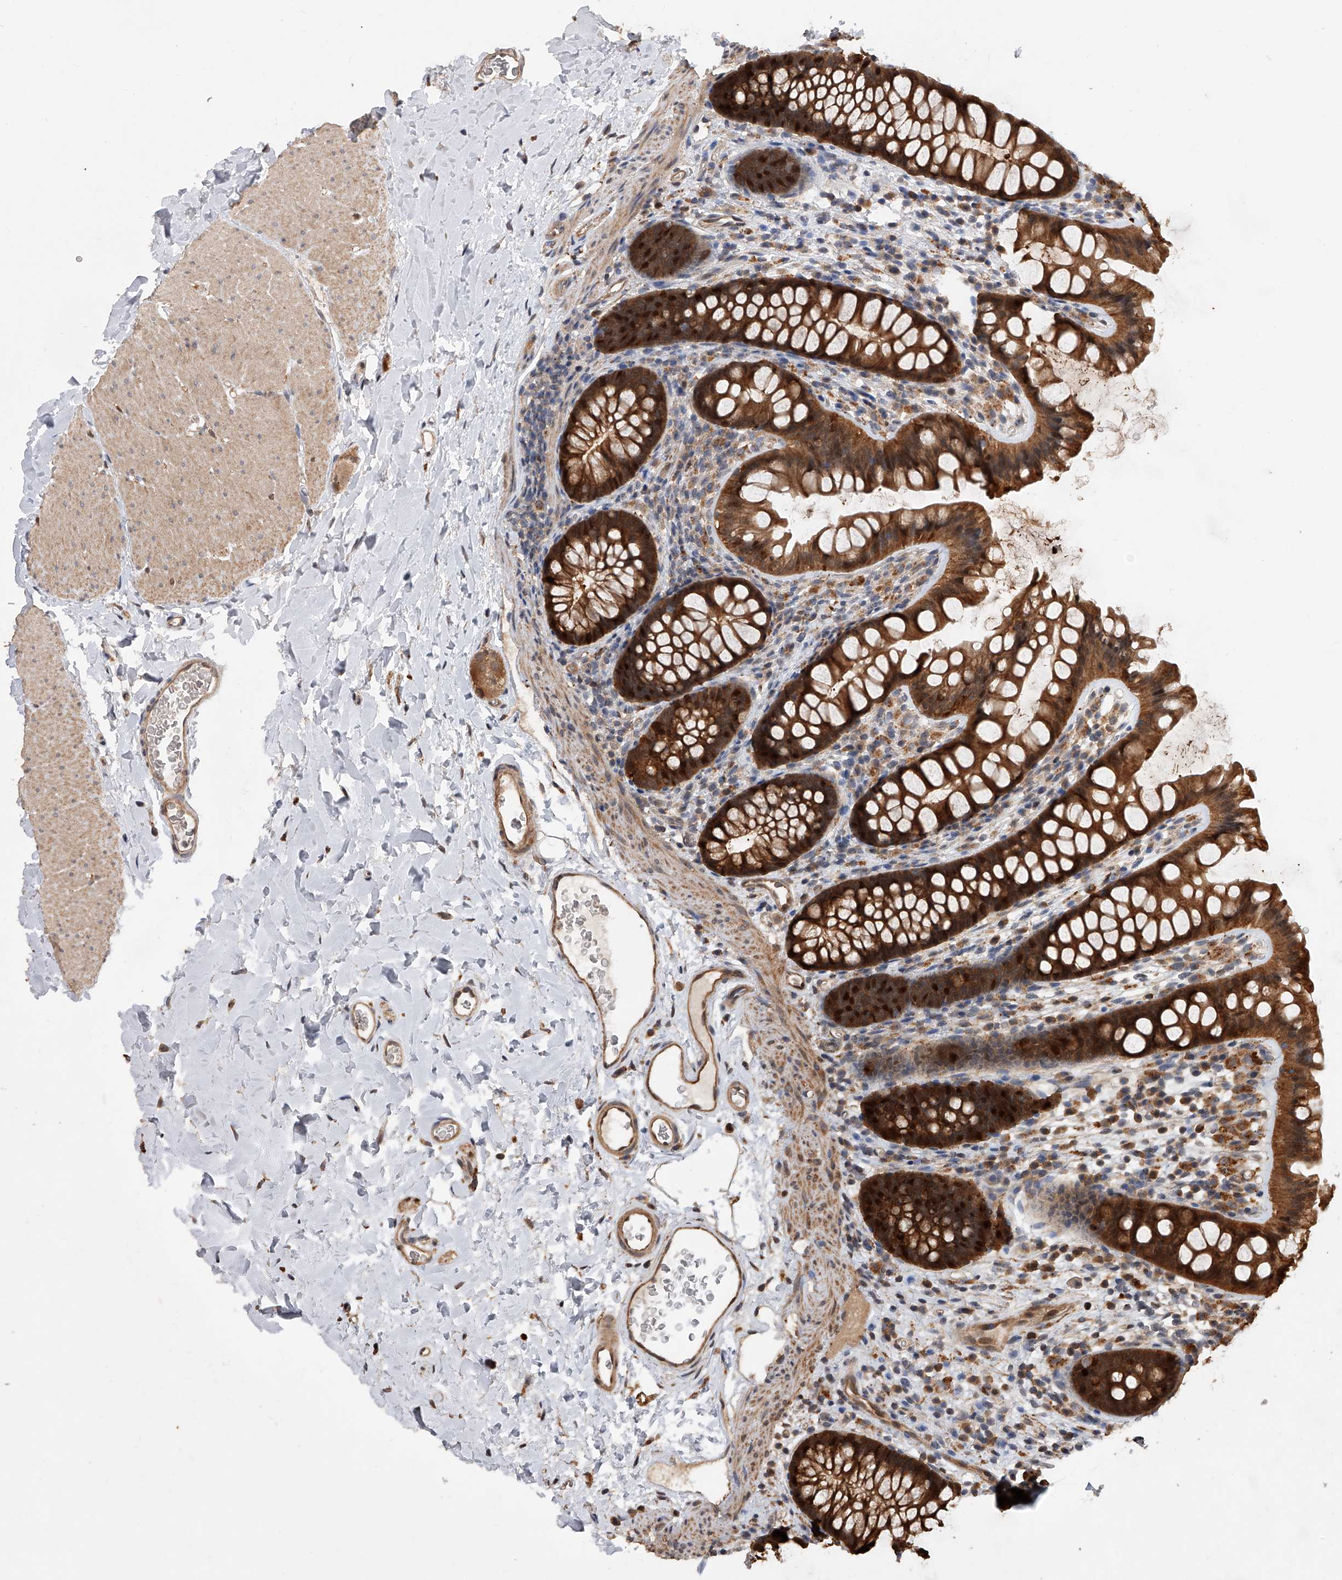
{"staining": {"intensity": "moderate", "quantity": ">75%", "location": "cytoplasmic/membranous,nuclear"}, "tissue": "colon", "cell_type": "Endothelial cells", "image_type": "normal", "snomed": [{"axis": "morphology", "description": "Normal tissue, NOS"}, {"axis": "topography", "description": "Colon"}], "caption": "IHC photomicrograph of benign colon: colon stained using immunohistochemistry exhibits medium levels of moderate protein expression localized specifically in the cytoplasmic/membranous,nuclear of endothelial cells, appearing as a cytoplasmic/membranous,nuclear brown color.", "gene": "GMDS", "patient": {"sex": "female", "age": 62}}